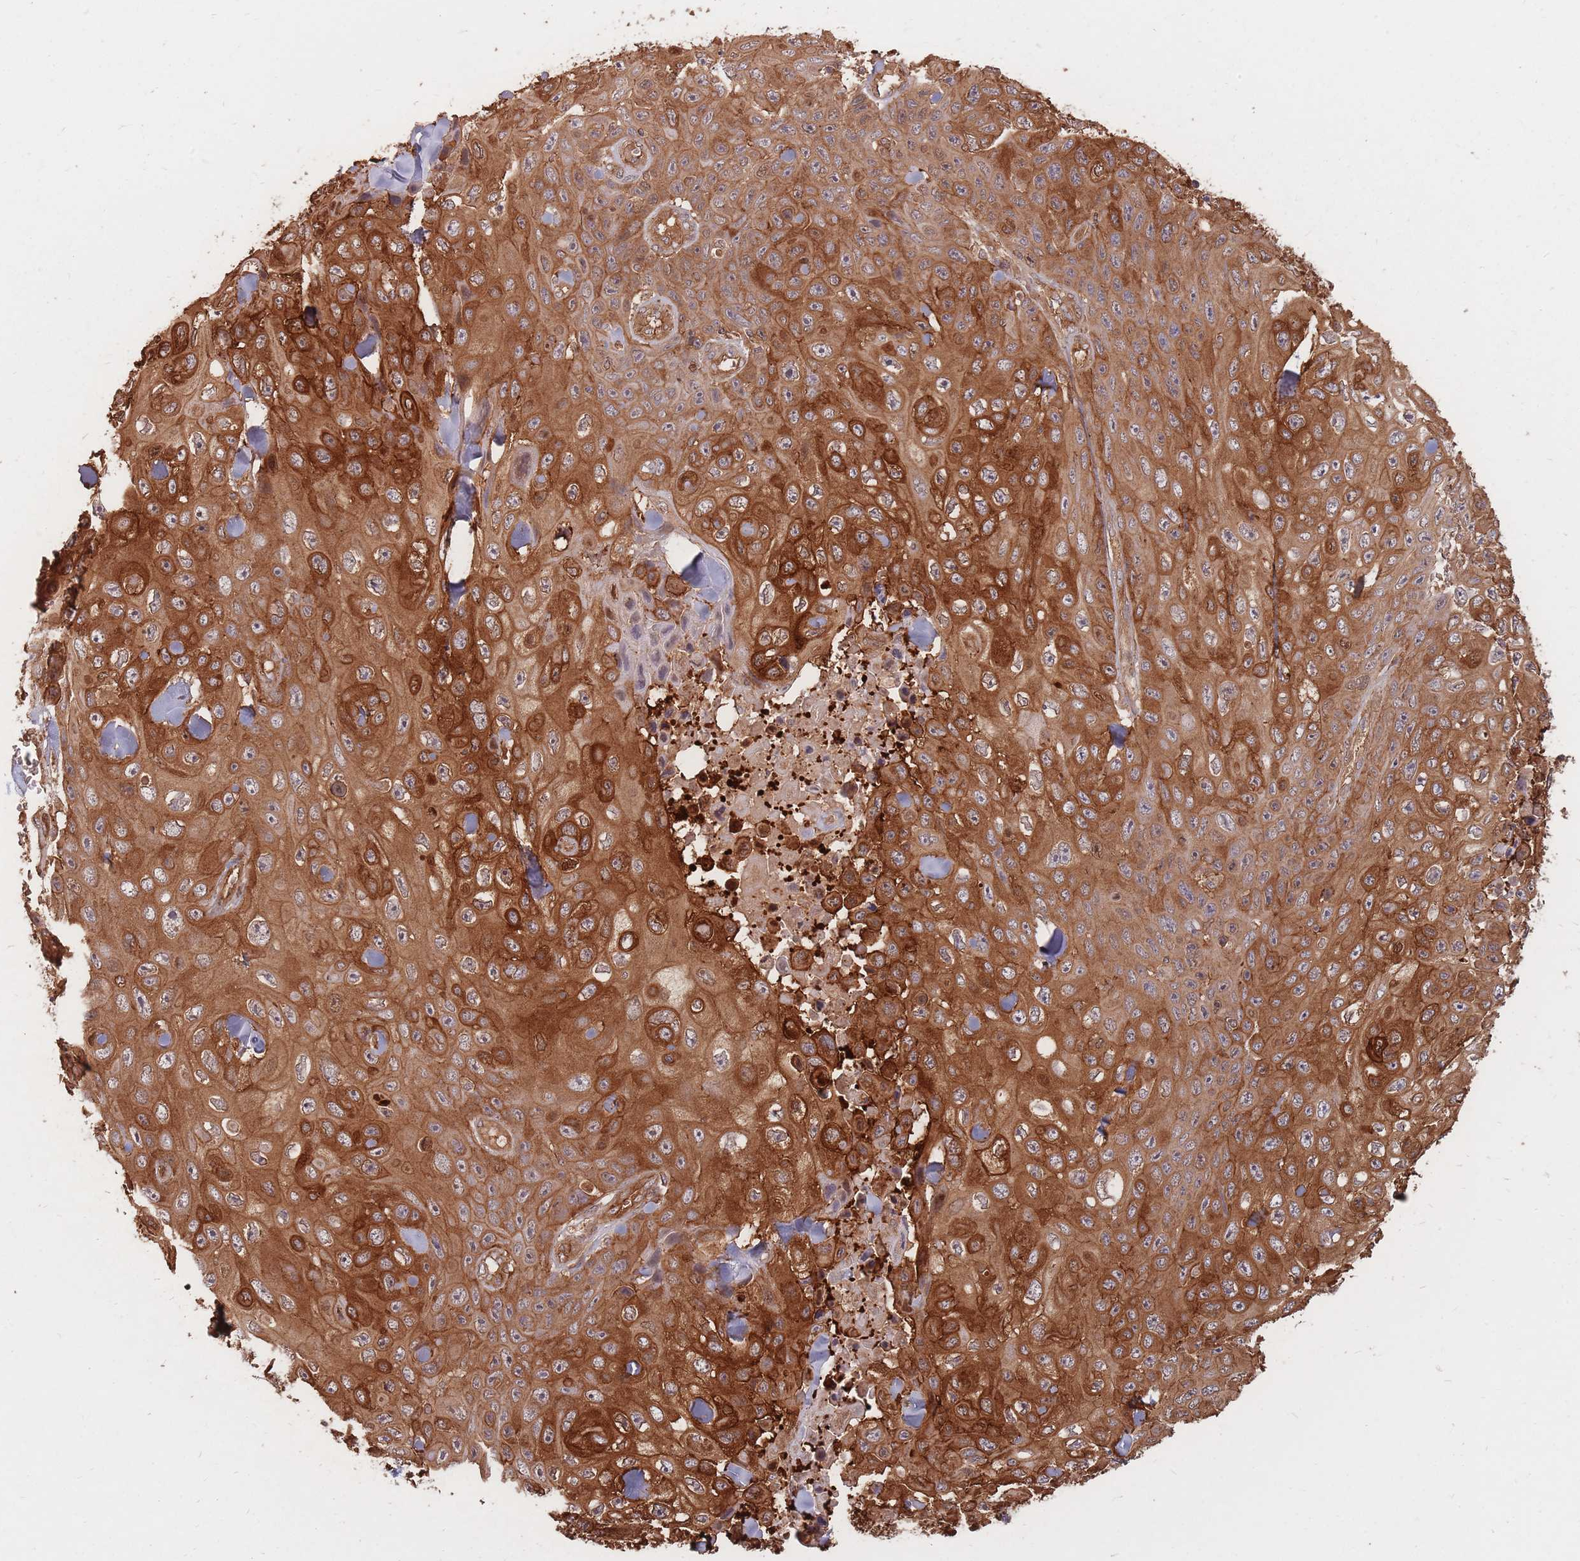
{"staining": {"intensity": "strong", "quantity": ">75%", "location": "cytoplasmic/membranous"}, "tissue": "skin cancer", "cell_type": "Tumor cells", "image_type": "cancer", "snomed": [{"axis": "morphology", "description": "Squamous cell carcinoma, NOS"}, {"axis": "topography", "description": "Skin"}], "caption": "Tumor cells show high levels of strong cytoplasmic/membranous positivity in about >75% of cells in human skin cancer (squamous cell carcinoma).", "gene": "PLS3", "patient": {"sex": "male", "age": 82}}